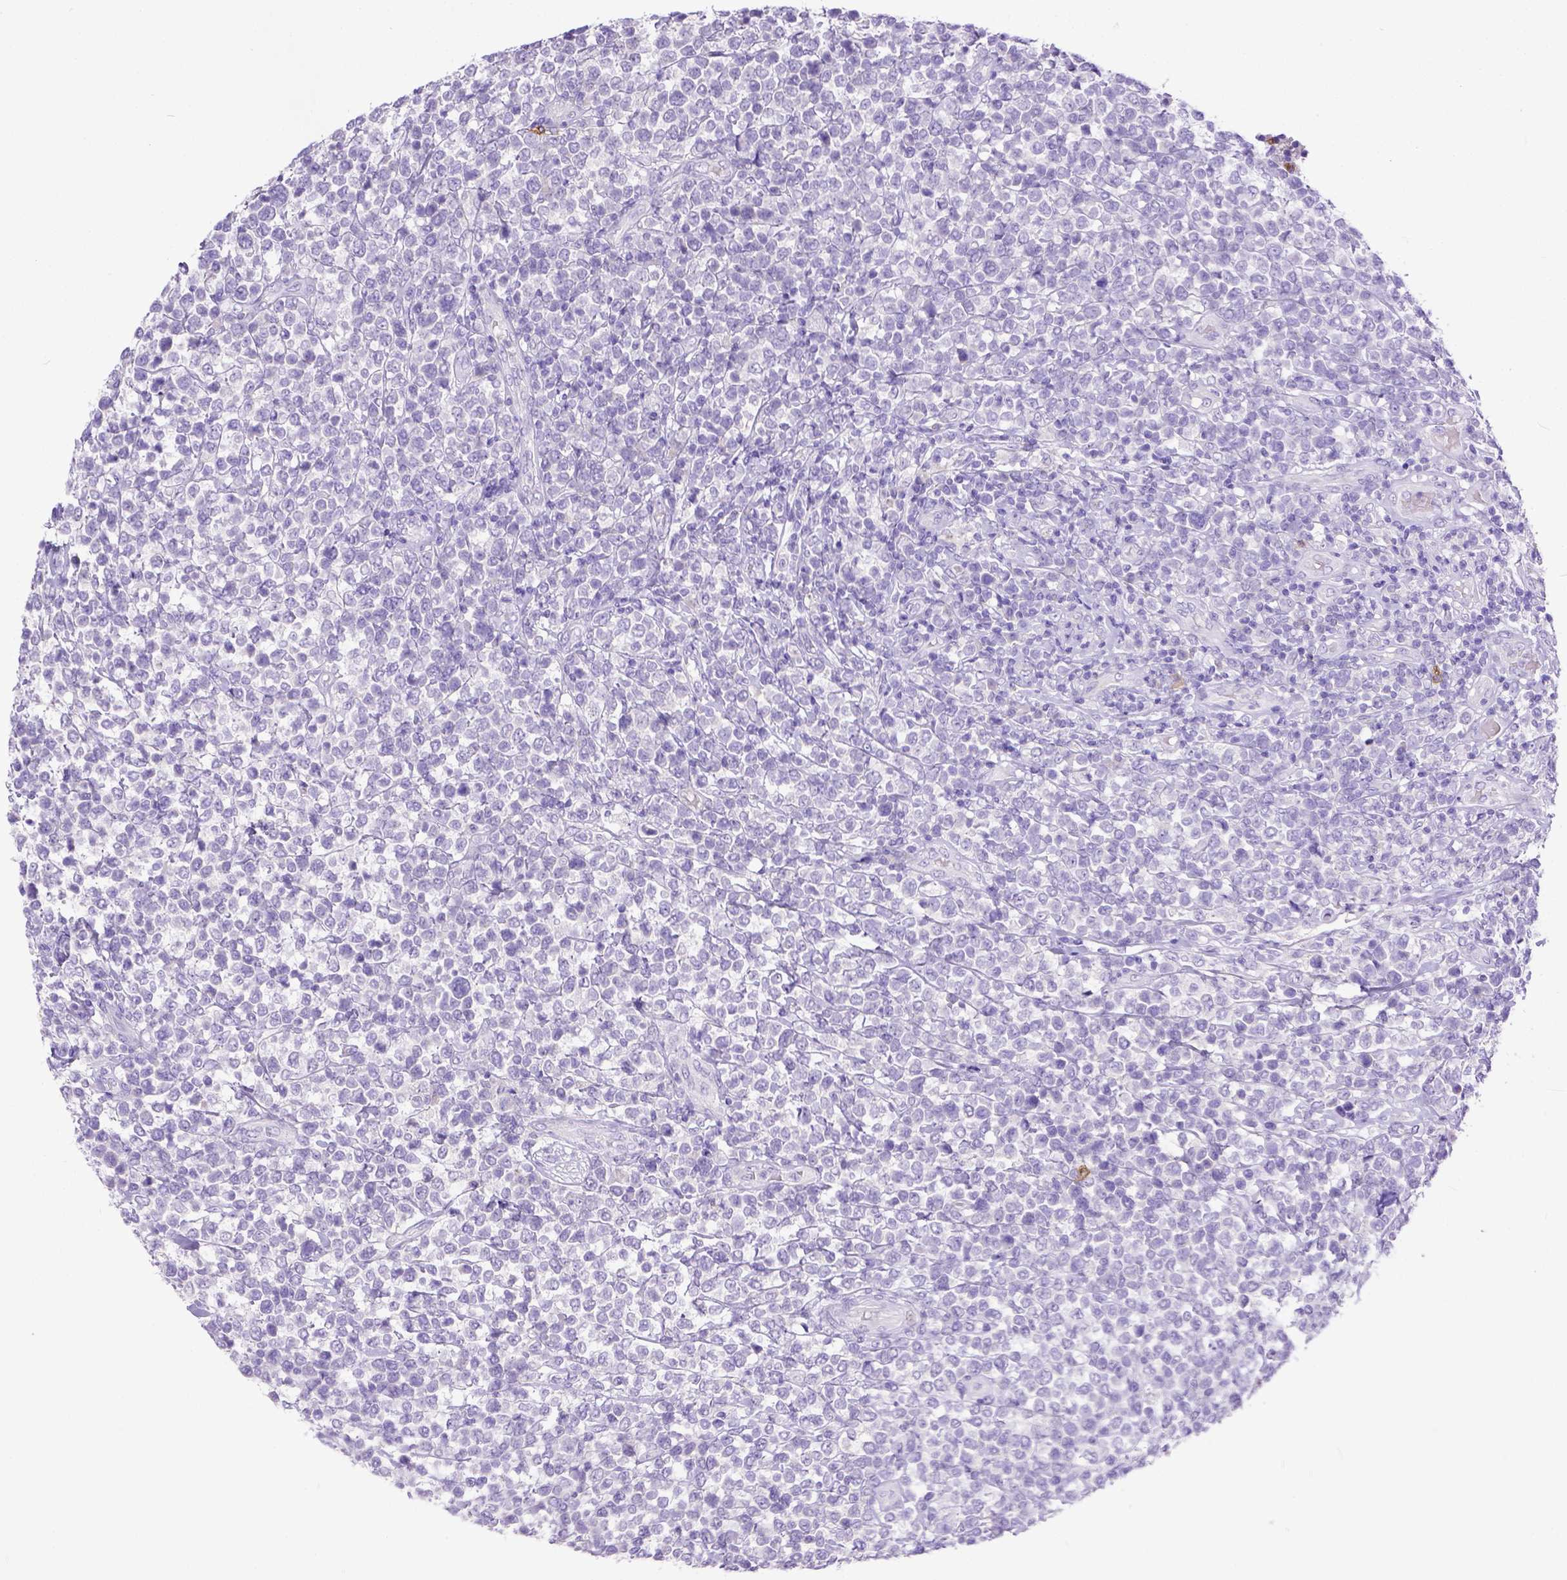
{"staining": {"intensity": "negative", "quantity": "none", "location": "none"}, "tissue": "lymphoma", "cell_type": "Tumor cells", "image_type": "cancer", "snomed": [{"axis": "morphology", "description": "Malignant lymphoma, non-Hodgkin's type, High grade"}, {"axis": "topography", "description": "Soft tissue"}], "caption": "IHC of human malignant lymphoma, non-Hodgkin's type (high-grade) reveals no expression in tumor cells.", "gene": "KIT", "patient": {"sex": "female", "age": 56}}